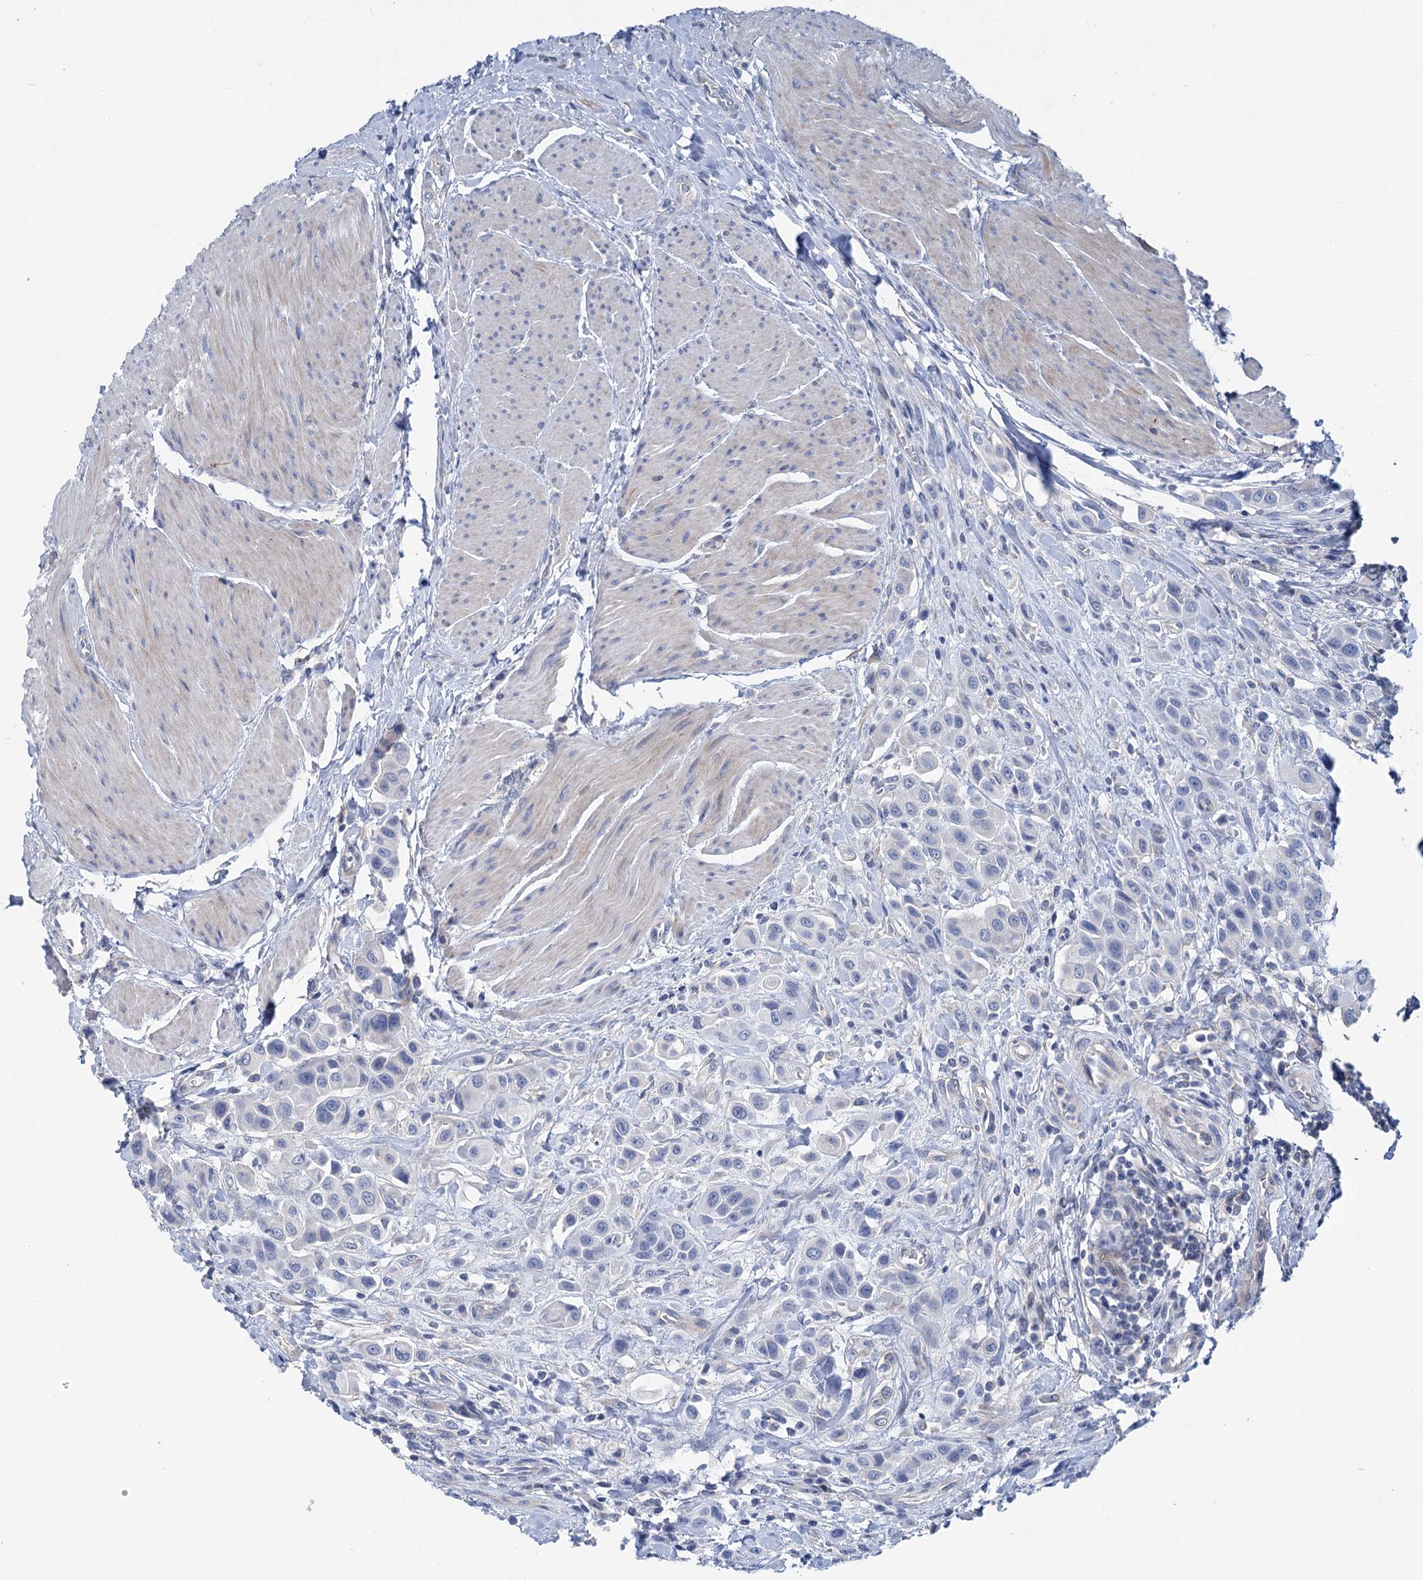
{"staining": {"intensity": "negative", "quantity": "none", "location": "none"}, "tissue": "urothelial cancer", "cell_type": "Tumor cells", "image_type": "cancer", "snomed": [{"axis": "morphology", "description": "Urothelial carcinoma, High grade"}, {"axis": "topography", "description": "Urinary bladder"}], "caption": "There is no significant expression in tumor cells of high-grade urothelial carcinoma.", "gene": "CHDH", "patient": {"sex": "male", "age": 50}}